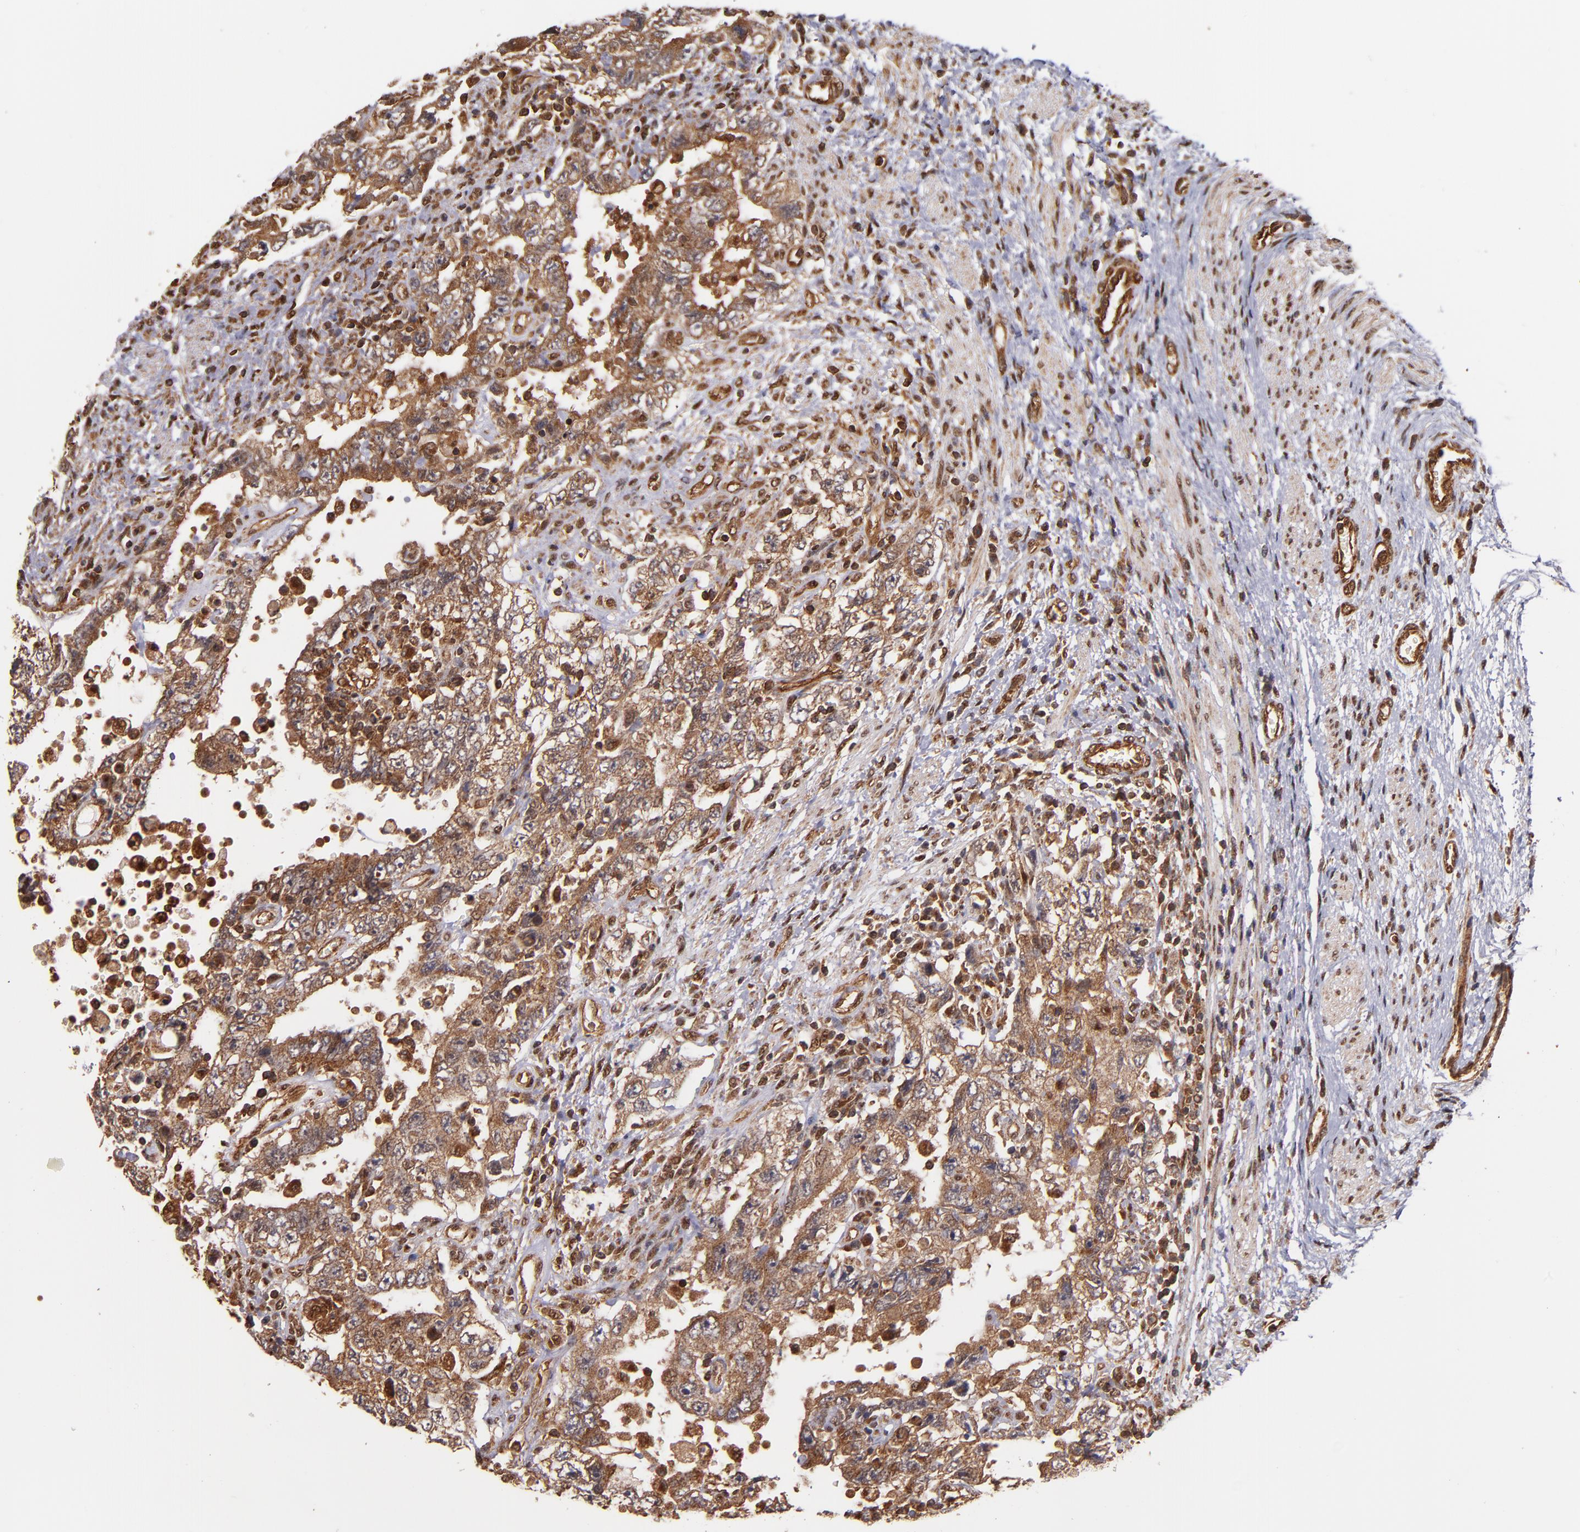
{"staining": {"intensity": "strong", "quantity": ">75%", "location": "cytoplasmic/membranous"}, "tissue": "testis cancer", "cell_type": "Tumor cells", "image_type": "cancer", "snomed": [{"axis": "morphology", "description": "Carcinoma, Embryonal, NOS"}, {"axis": "topography", "description": "Testis"}], "caption": "Immunohistochemical staining of testis embryonal carcinoma reveals high levels of strong cytoplasmic/membranous protein staining in about >75% of tumor cells.", "gene": "STX8", "patient": {"sex": "male", "age": 26}}